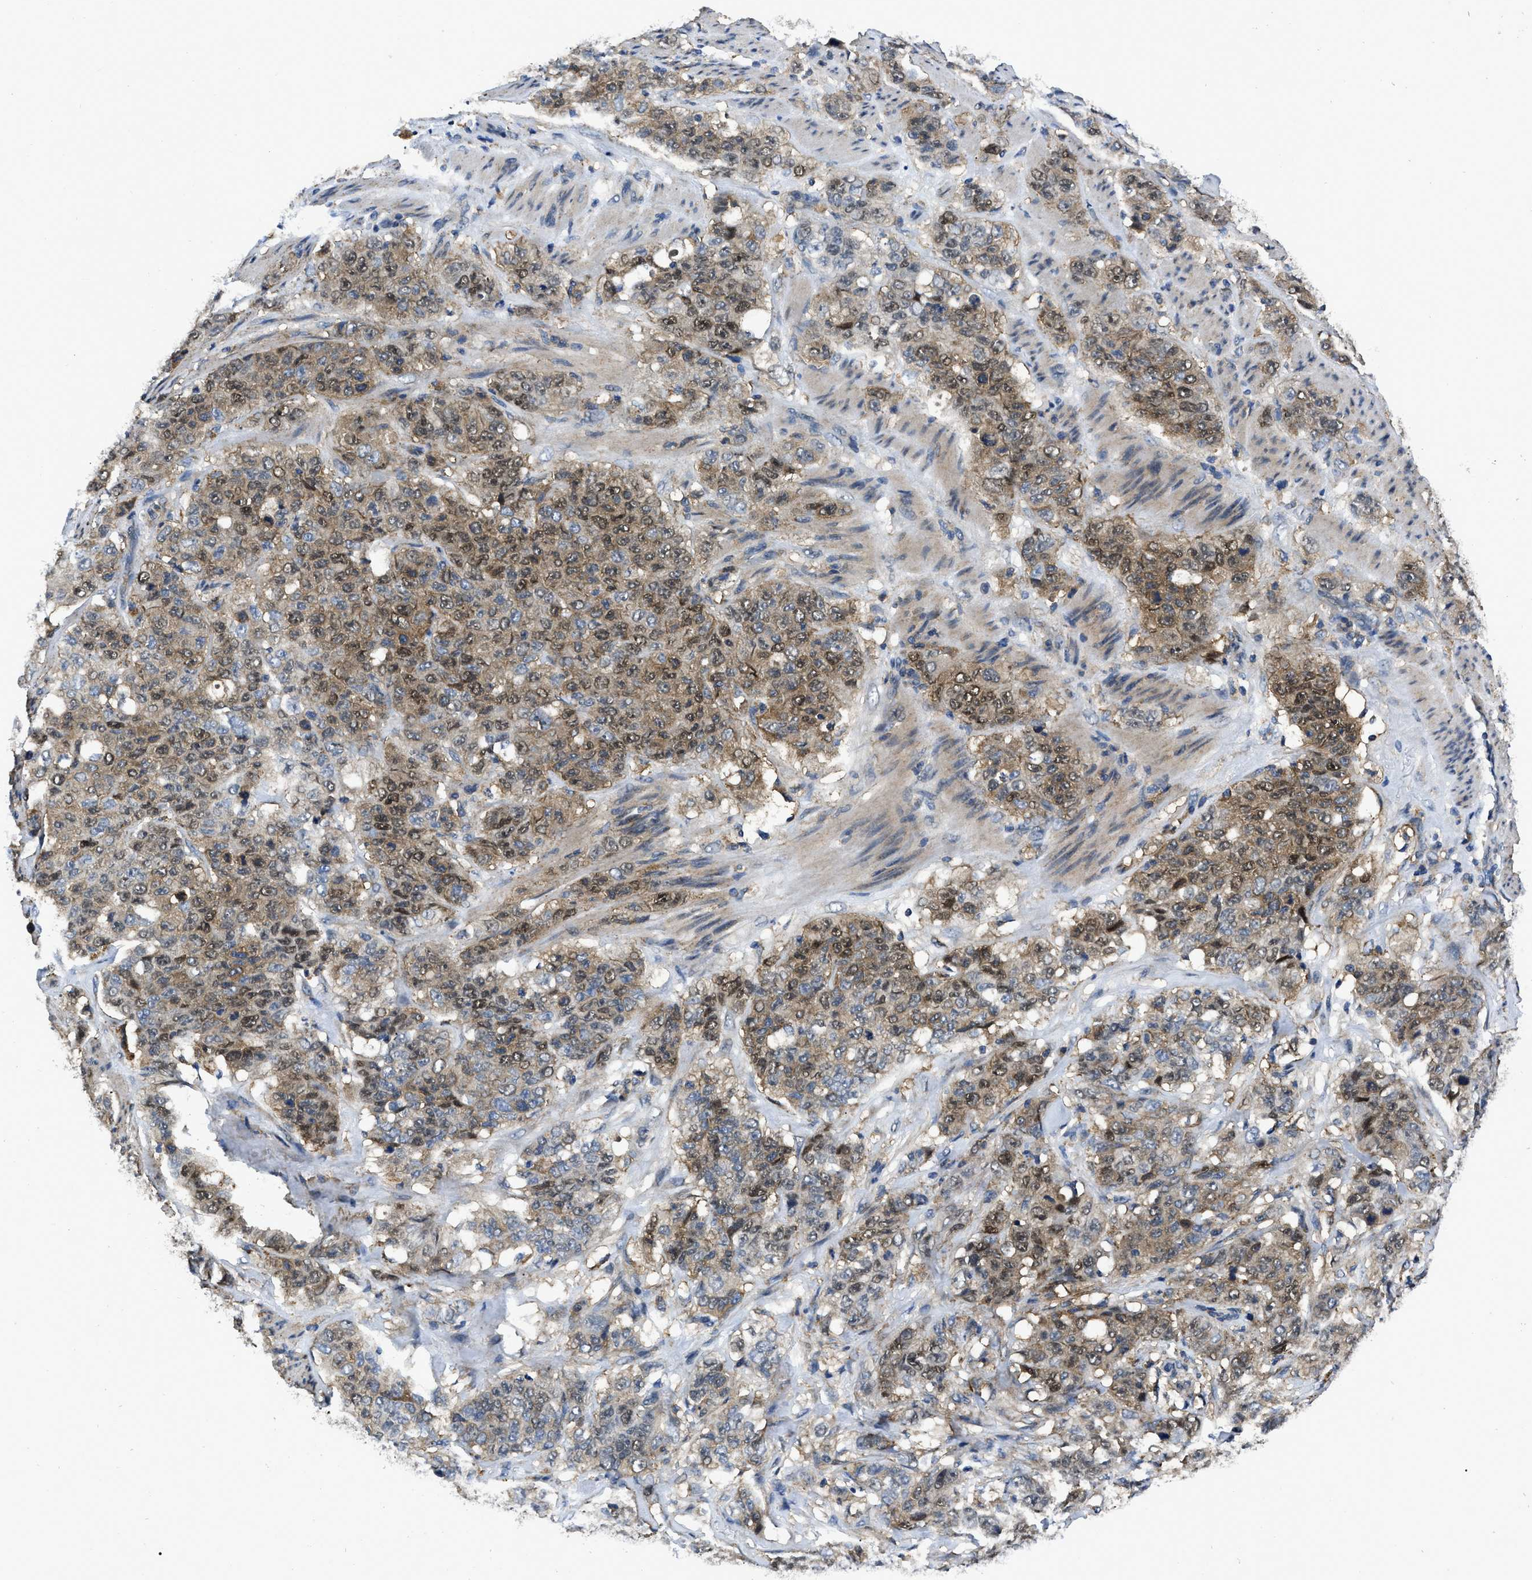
{"staining": {"intensity": "moderate", "quantity": ">75%", "location": "cytoplasmic/membranous,nuclear"}, "tissue": "stomach cancer", "cell_type": "Tumor cells", "image_type": "cancer", "snomed": [{"axis": "morphology", "description": "Adenocarcinoma, NOS"}, {"axis": "topography", "description": "Stomach"}], "caption": "Adenocarcinoma (stomach) stained for a protein (brown) displays moderate cytoplasmic/membranous and nuclear positive expression in approximately >75% of tumor cells.", "gene": "GET4", "patient": {"sex": "male", "age": 48}}